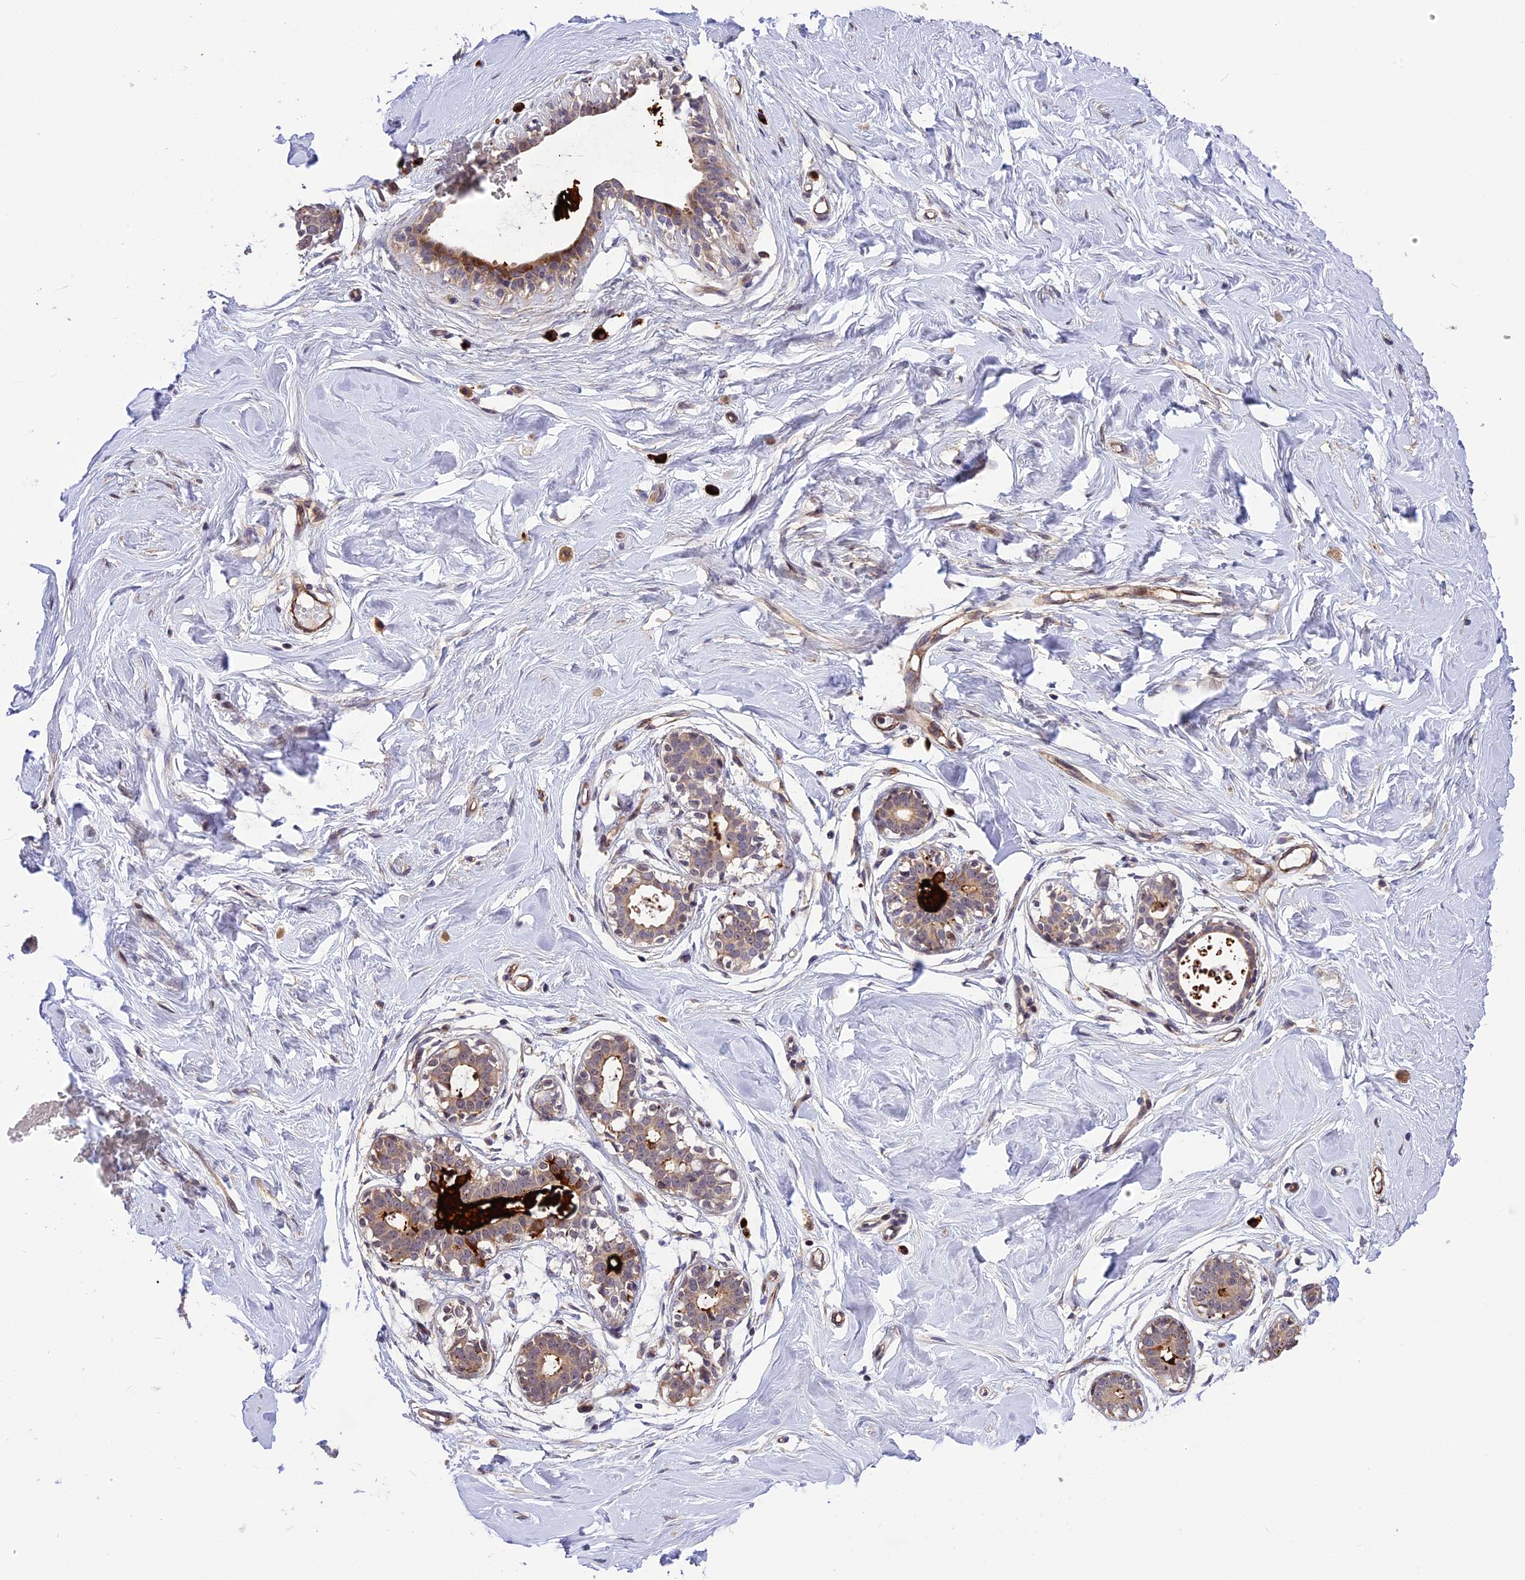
{"staining": {"intensity": "negative", "quantity": "none", "location": "none"}, "tissue": "breast", "cell_type": "Adipocytes", "image_type": "normal", "snomed": [{"axis": "morphology", "description": "Normal tissue, NOS"}, {"axis": "morphology", "description": "Adenoma, NOS"}, {"axis": "topography", "description": "Breast"}], "caption": "Immunohistochemical staining of normal breast demonstrates no significant staining in adipocytes.", "gene": "MFSD2A", "patient": {"sex": "female", "age": 23}}